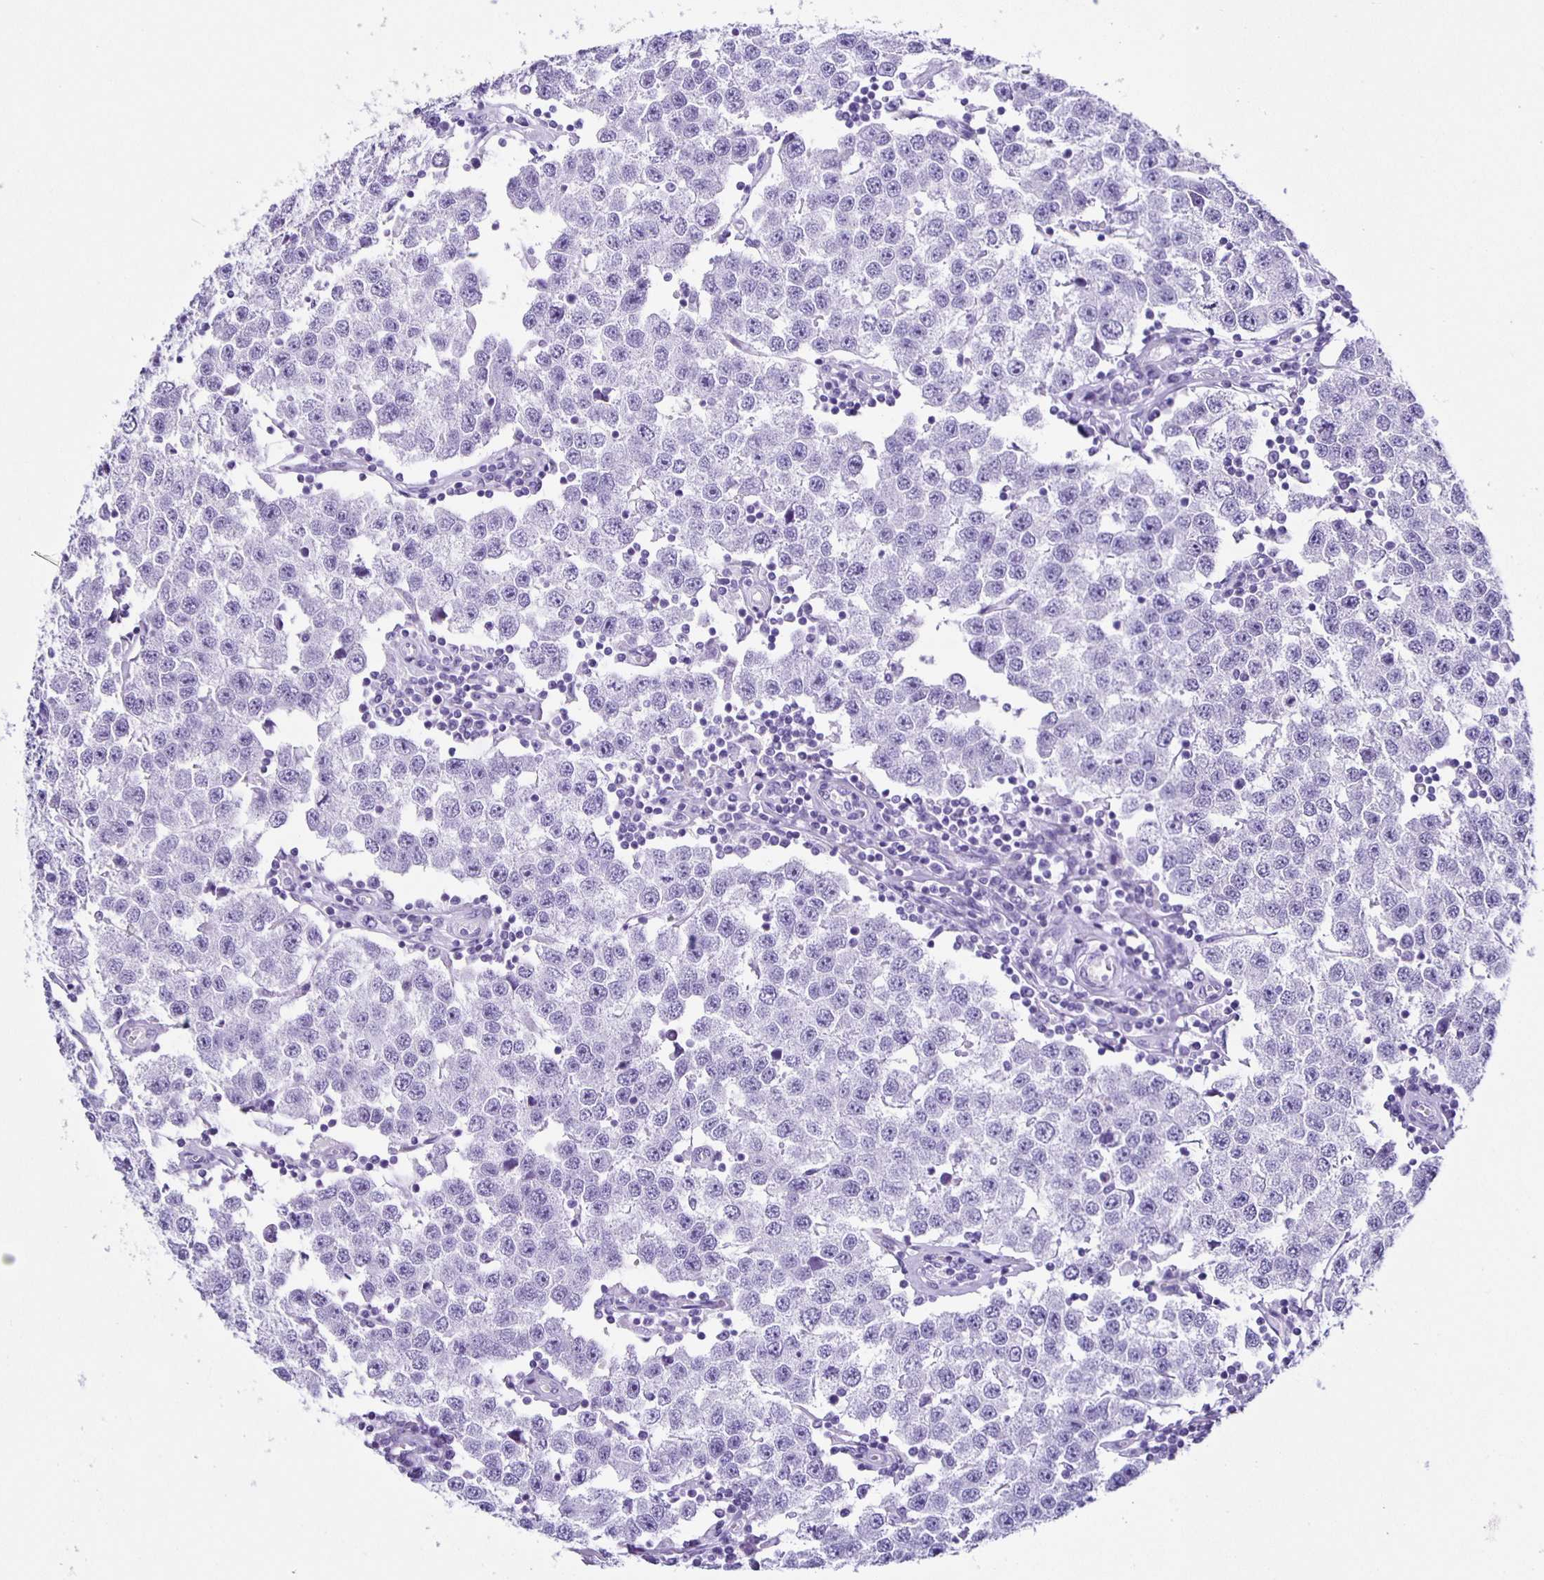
{"staining": {"intensity": "negative", "quantity": "none", "location": "none"}, "tissue": "testis cancer", "cell_type": "Tumor cells", "image_type": "cancer", "snomed": [{"axis": "morphology", "description": "Seminoma, NOS"}, {"axis": "topography", "description": "Testis"}], "caption": "IHC histopathology image of neoplastic tissue: testis cancer (seminoma) stained with DAB exhibits no significant protein staining in tumor cells.", "gene": "AQP6", "patient": {"sex": "male", "age": 34}}